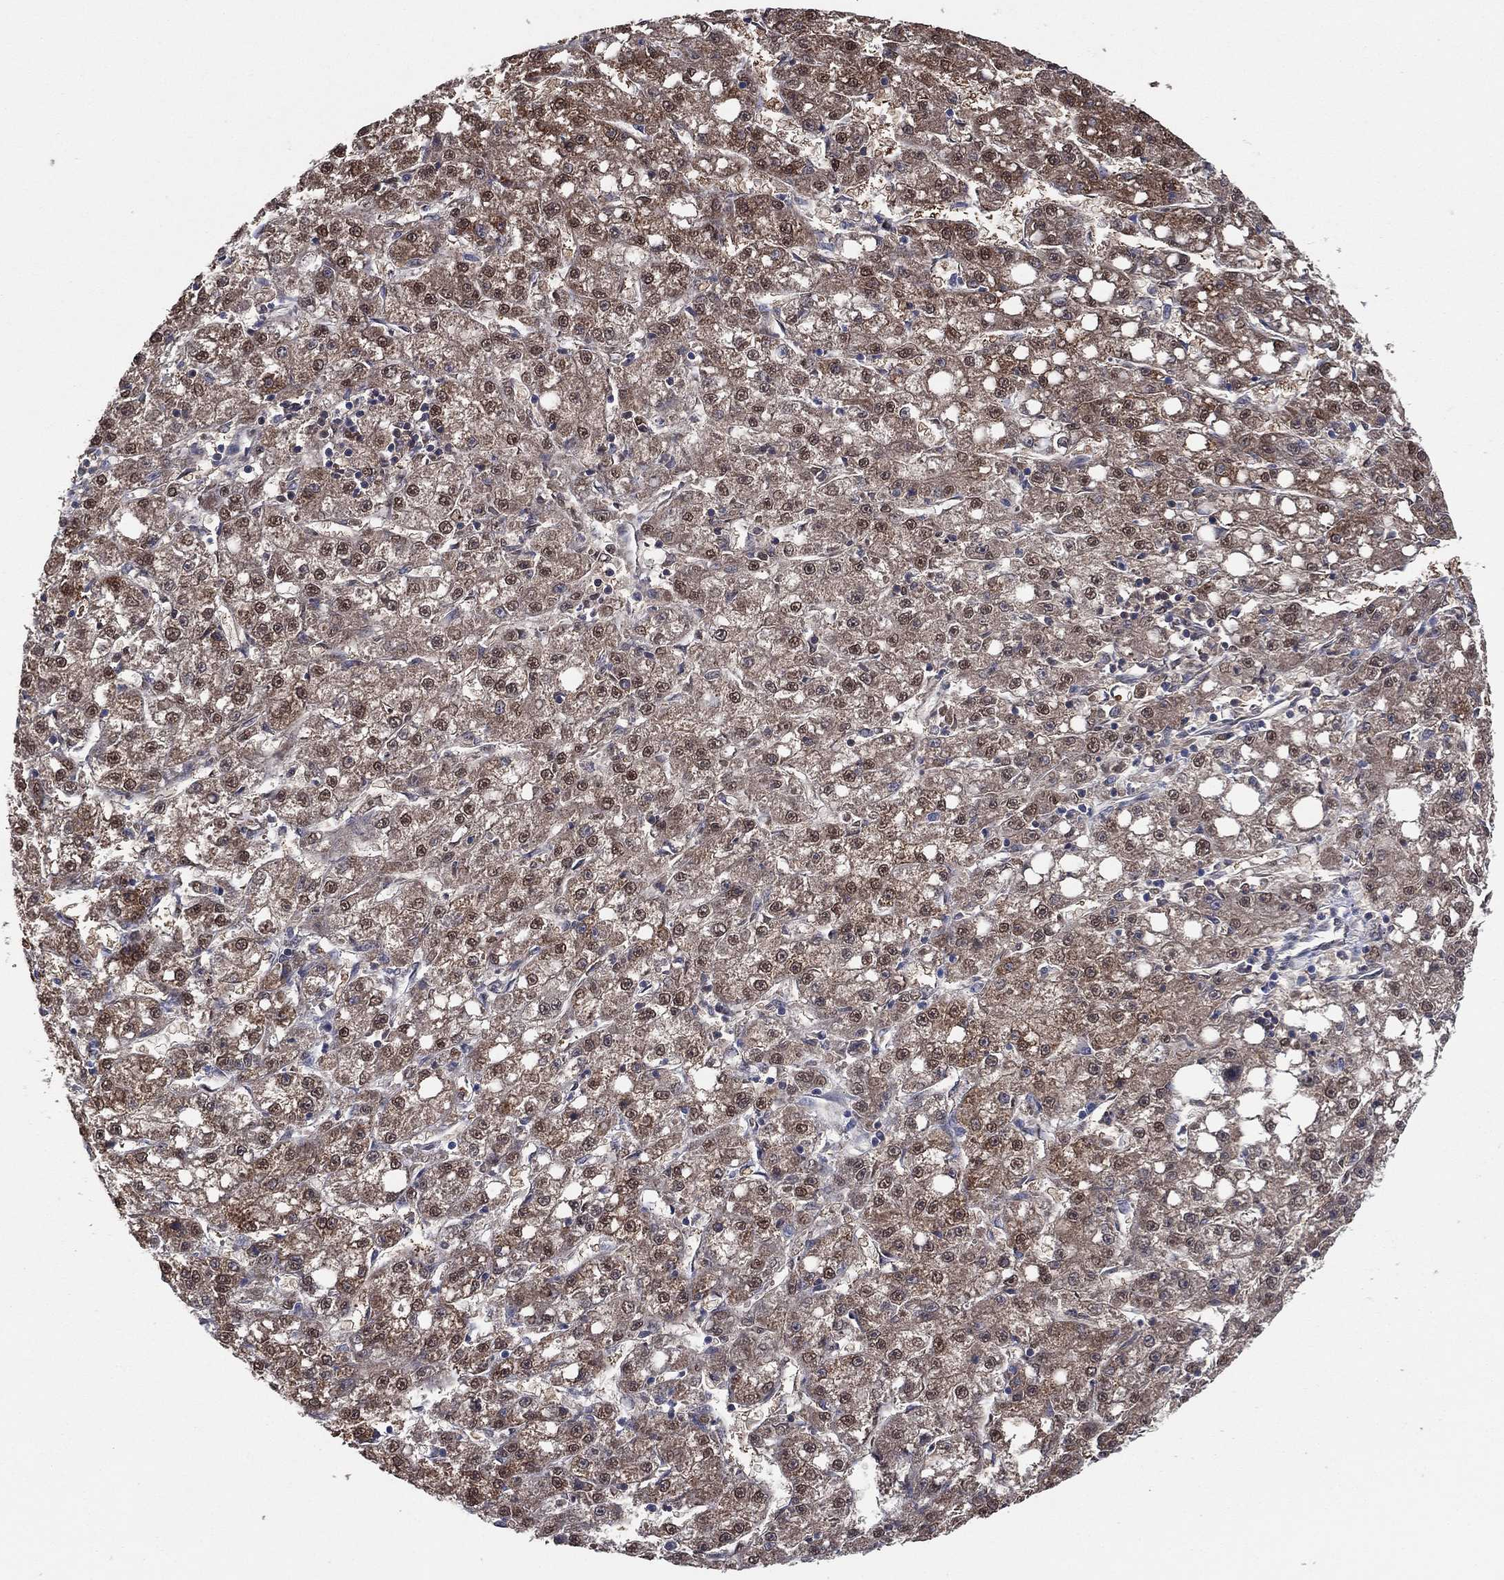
{"staining": {"intensity": "moderate", "quantity": "25%-75%", "location": "cytoplasmic/membranous,nuclear"}, "tissue": "liver cancer", "cell_type": "Tumor cells", "image_type": "cancer", "snomed": [{"axis": "morphology", "description": "Carcinoma, Hepatocellular, NOS"}, {"axis": "topography", "description": "Liver"}], "caption": "Immunohistochemical staining of human hepatocellular carcinoma (liver) exhibits medium levels of moderate cytoplasmic/membranous and nuclear staining in about 25%-75% of tumor cells.", "gene": "ALDH7A1", "patient": {"sex": "female", "age": 65}}